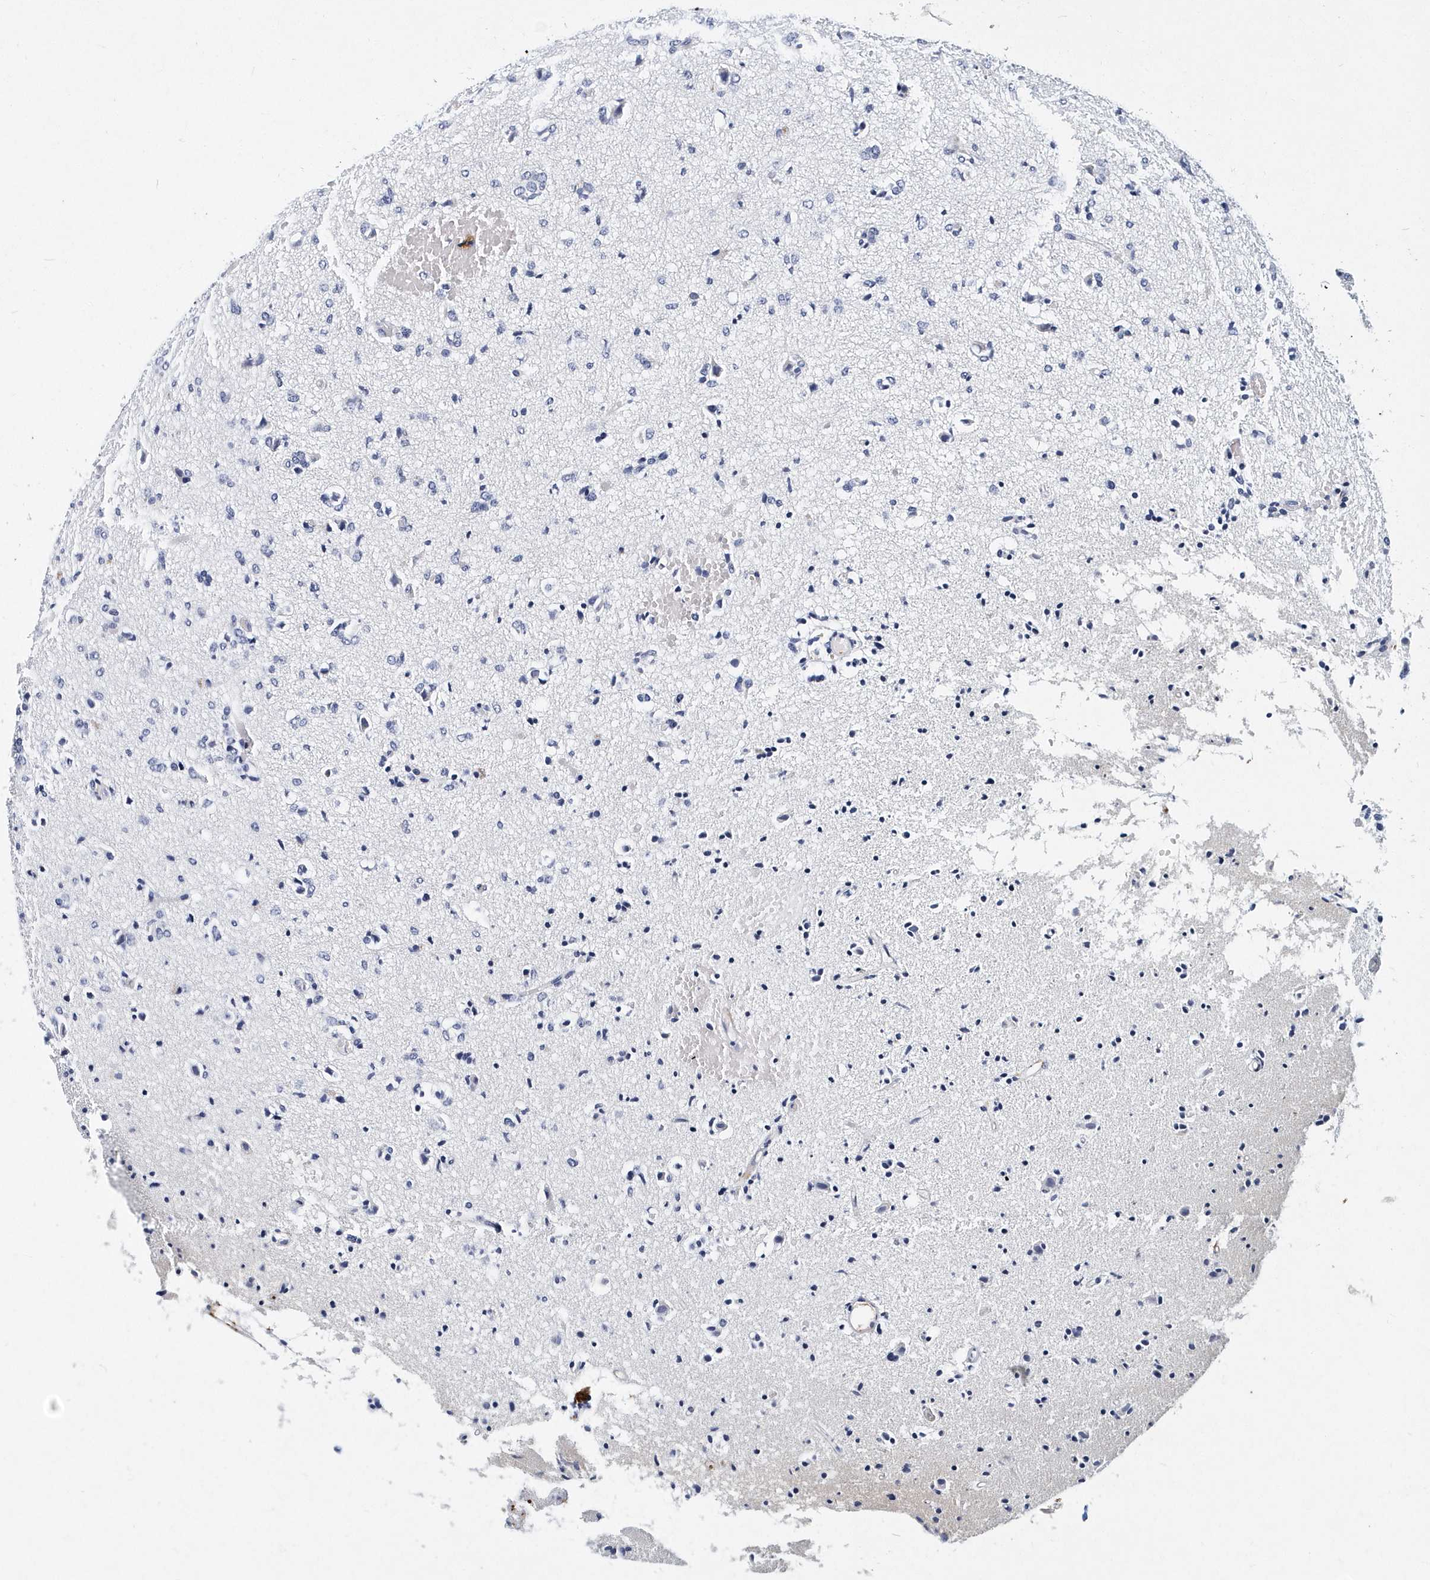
{"staining": {"intensity": "negative", "quantity": "none", "location": "none"}, "tissue": "glioma", "cell_type": "Tumor cells", "image_type": "cancer", "snomed": [{"axis": "morphology", "description": "Glioma, malignant, High grade"}, {"axis": "topography", "description": "Brain"}], "caption": "An image of malignant glioma (high-grade) stained for a protein exhibits no brown staining in tumor cells.", "gene": "ITGA2B", "patient": {"sex": "female", "age": 59}}